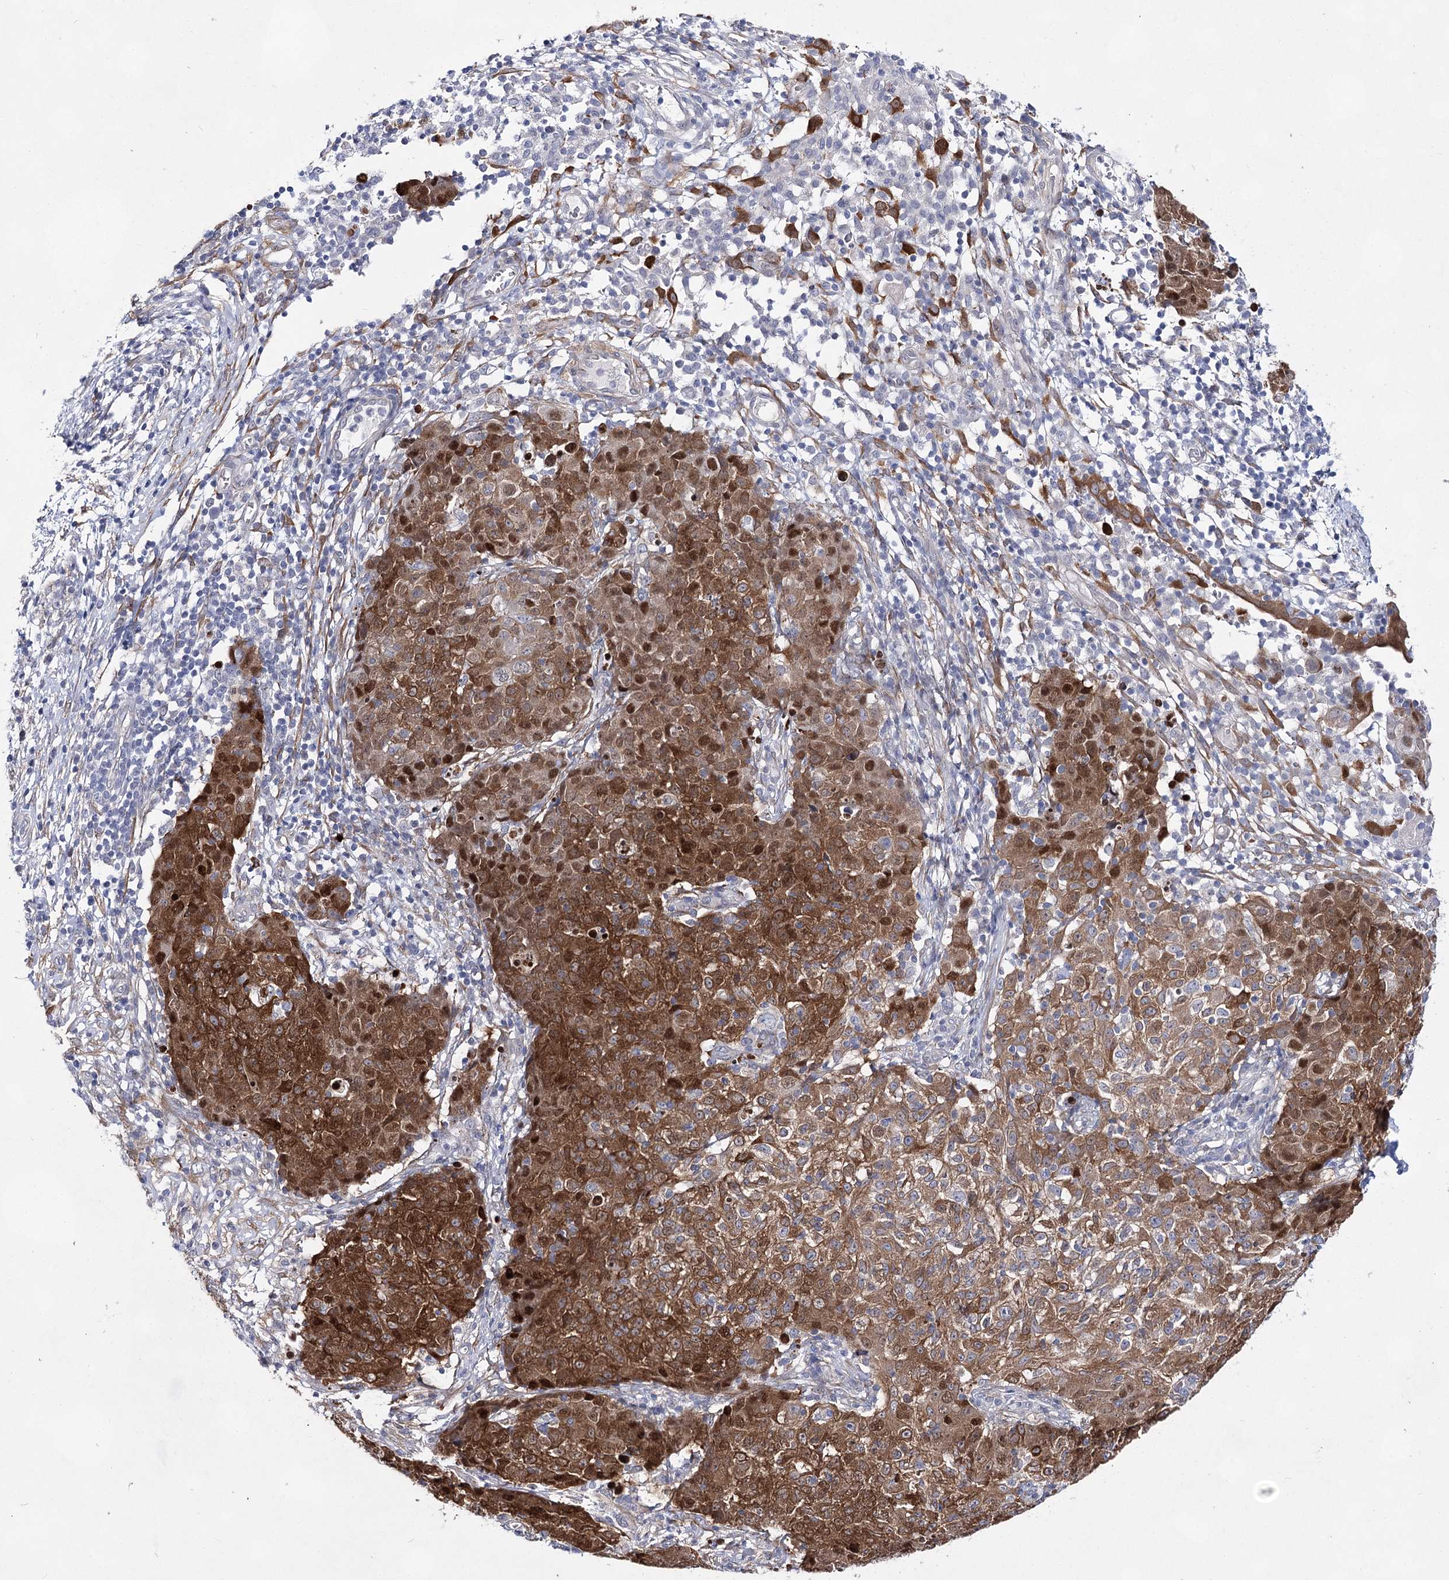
{"staining": {"intensity": "strong", "quantity": ">75%", "location": "cytoplasmic/membranous,nuclear"}, "tissue": "ovarian cancer", "cell_type": "Tumor cells", "image_type": "cancer", "snomed": [{"axis": "morphology", "description": "Carcinoma, endometroid"}, {"axis": "topography", "description": "Ovary"}], "caption": "IHC micrograph of human endometroid carcinoma (ovarian) stained for a protein (brown), which displays high levels of strong cytoplasmic/membranous and nuclear expression in about >75% of tumor cells.", "gene": "UGDH", "patient": {"sex": "female", "age": 42}}